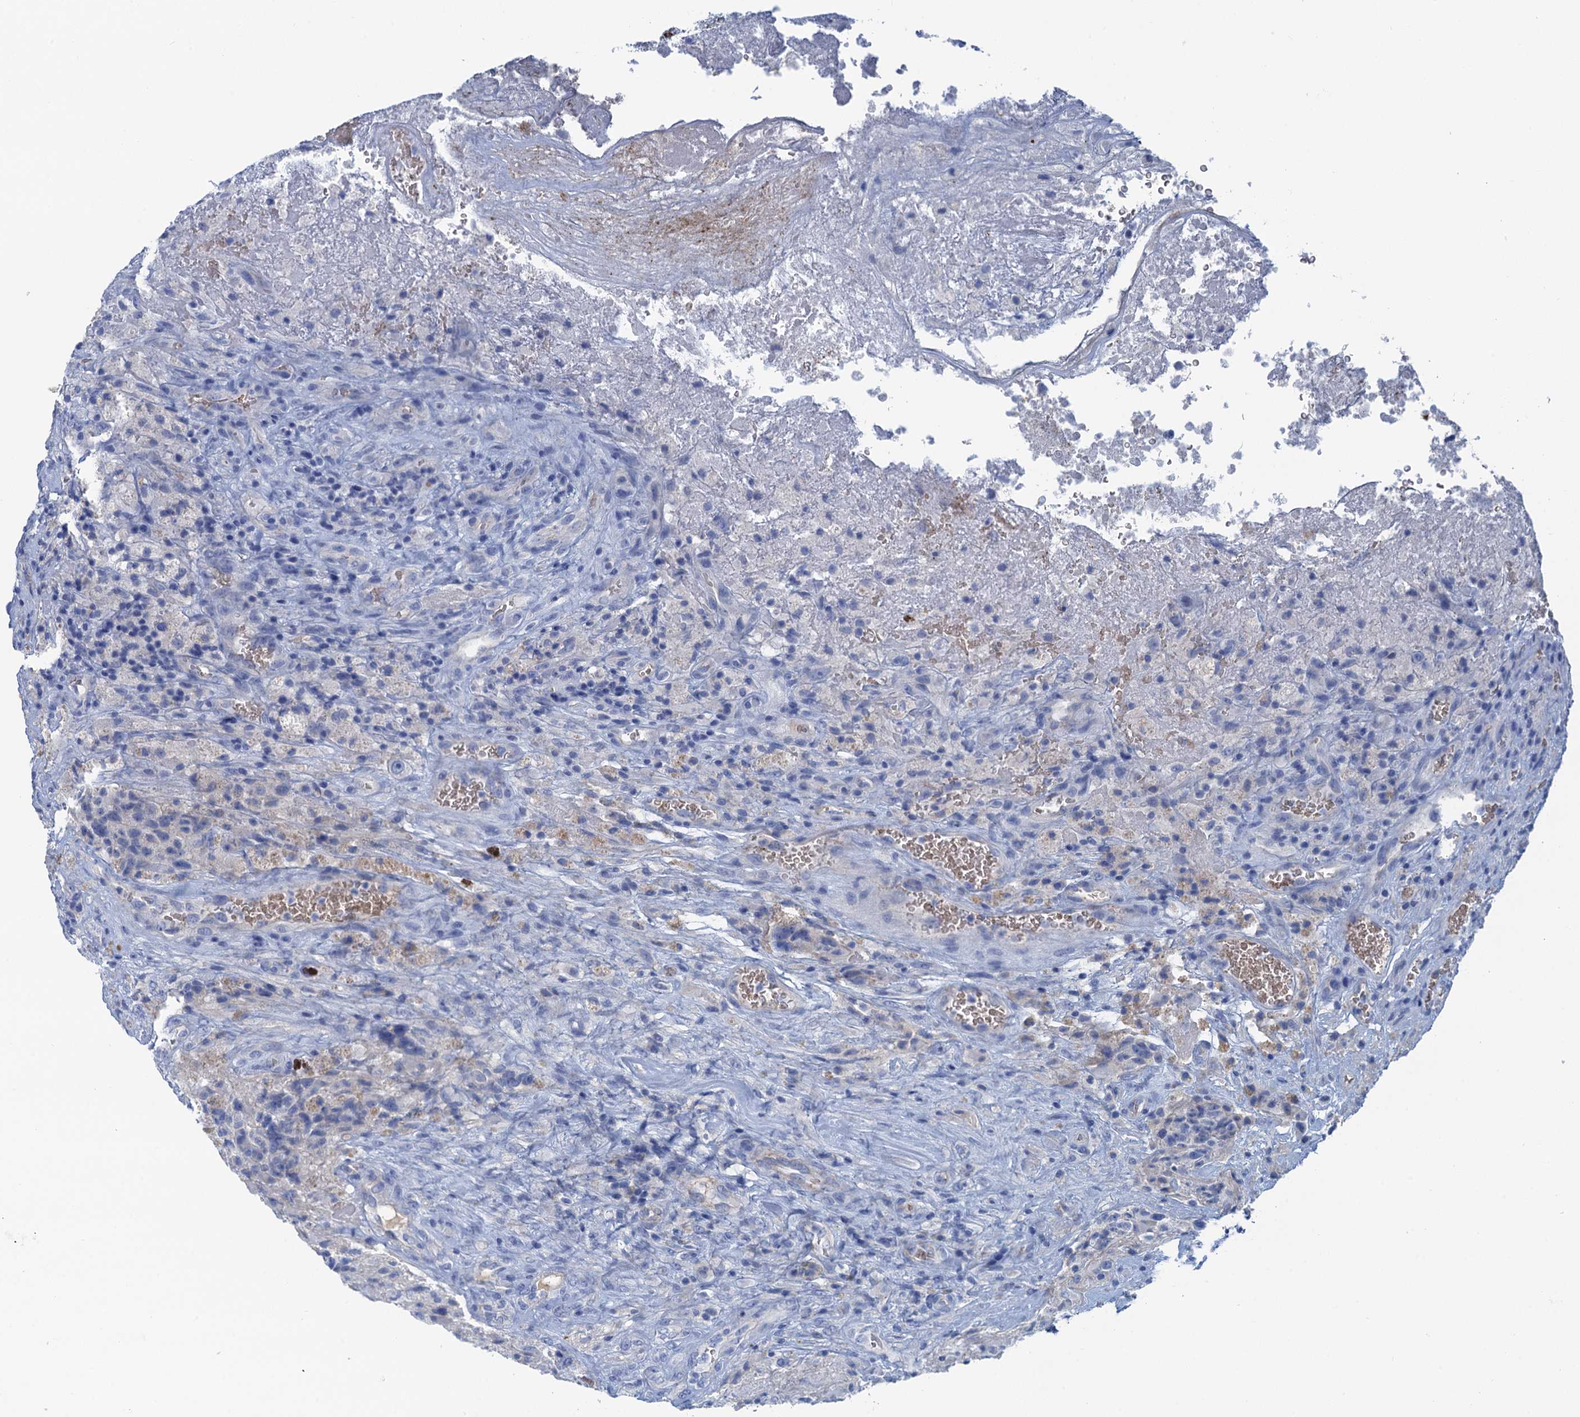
{"staining": {"intensity": "negative", "quantity": "none", "location": "none"}, "tissue": "glioma", "cell_type": "Tumor cells", "image_type": "cancer", "snomed": [{"axis": "morphology", "description": "Glioma, malignant, High grade"}, {"axis": "topography", "description": "Brain"}], "caption": "Tumor cells are negative for brown protein staining in glioma.", "gene": "MYADML2", "patient": {"sex": "male", "age": 69}}